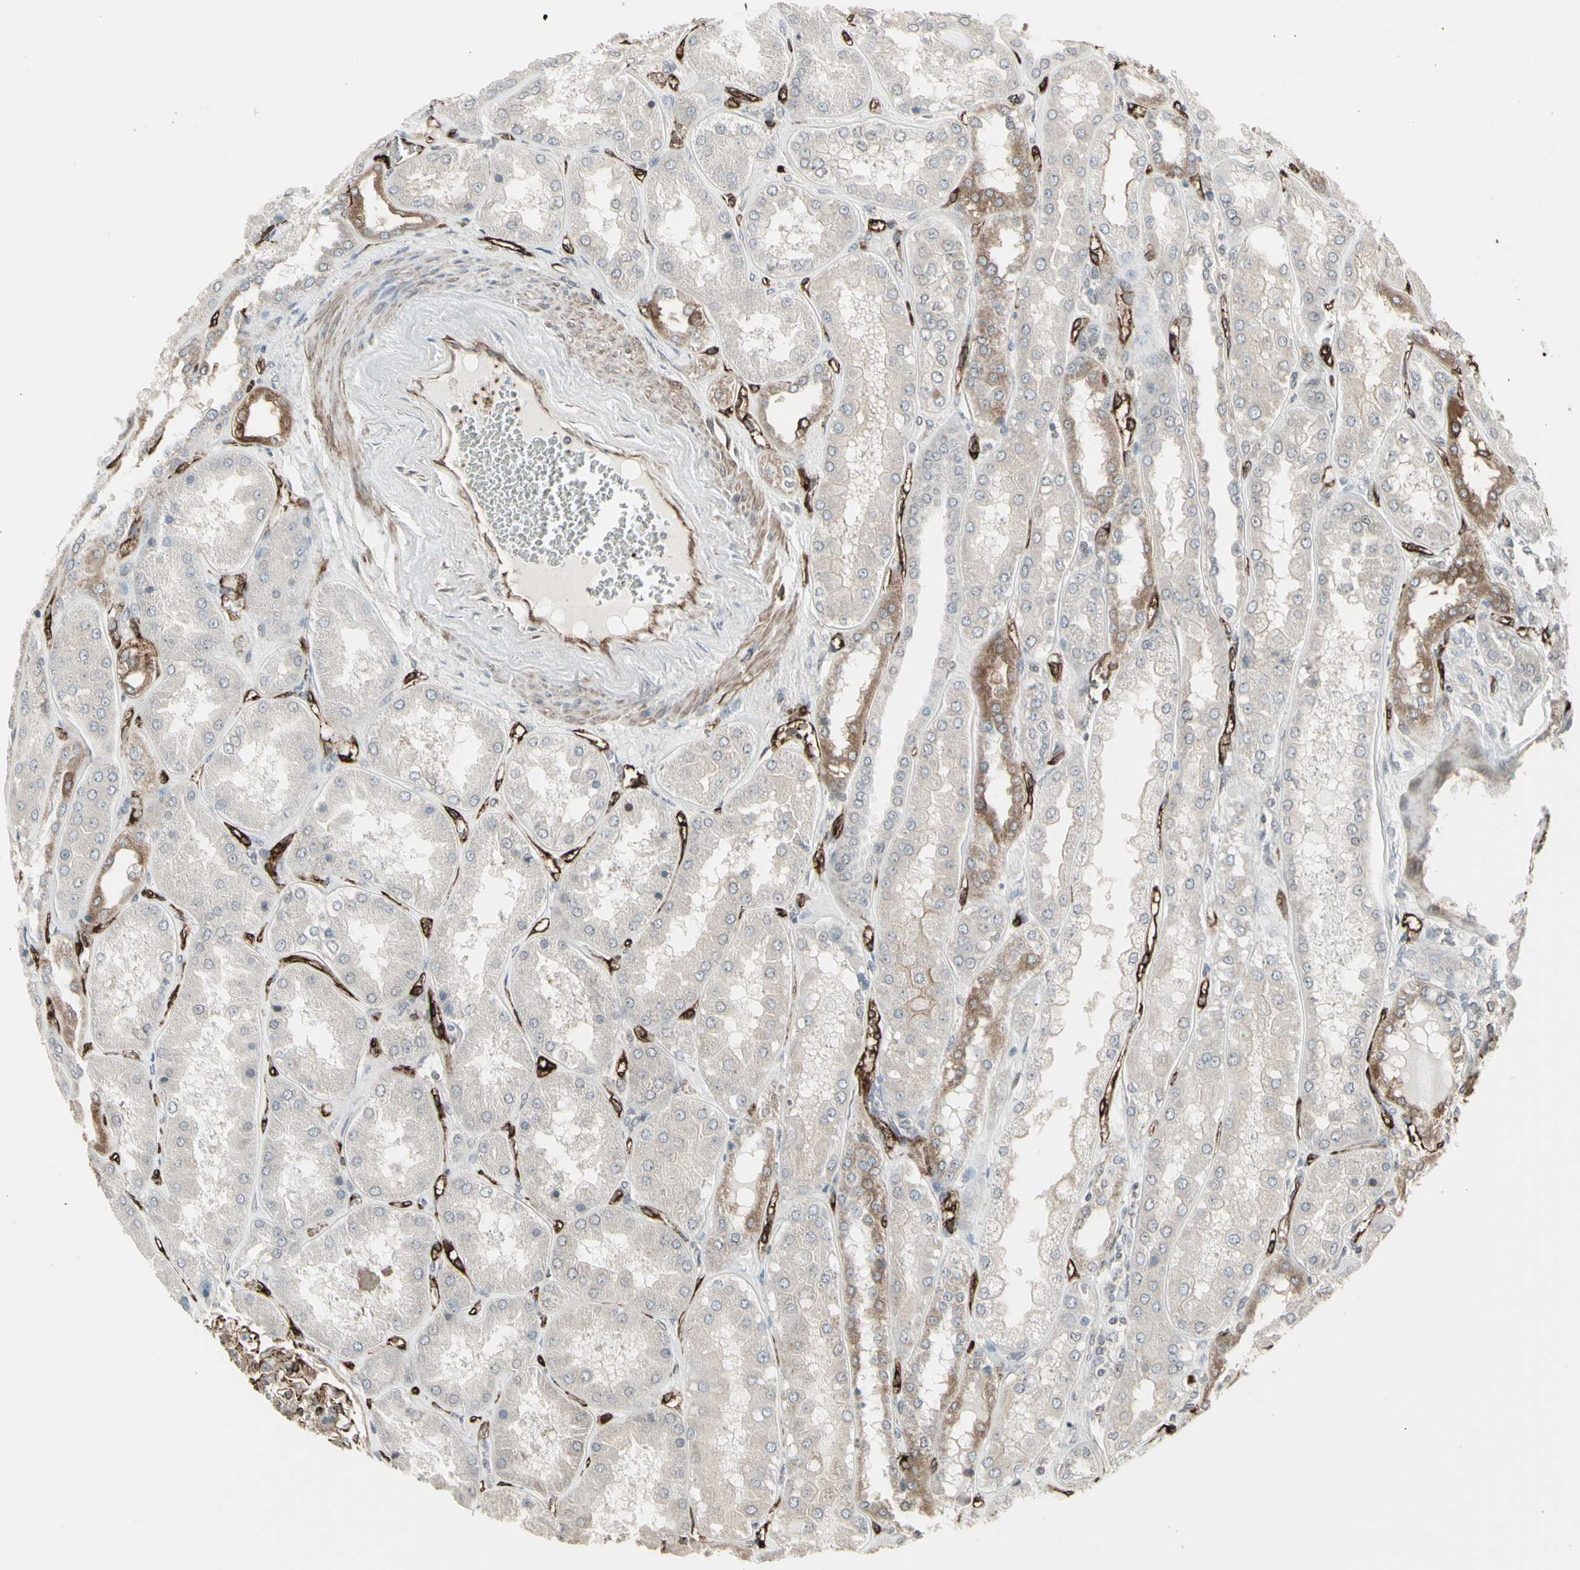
{"staining": {"intensity": "strong", "quantity": "25%-75%", "location": "cytoplasmic/membranous"}, "tissue": "kidney", "cell_type": "Cells in glomeruli", "image_type": "normal", "snomed": [{"axis": "morphology", "description": "Normal tissue, NOS"}, {"axis": "topography", "description": "Kidney"}], "caption": "Immunohistochemistry histopathology image of benign human kidney stained for a protein (brown), which displays high levels of strong cytoplasmic/membranous expression in approximately 25%-75% of cells in glomeruli.", "gene": "DTX3L", "patient": {"sex": "female", "age": 56}}